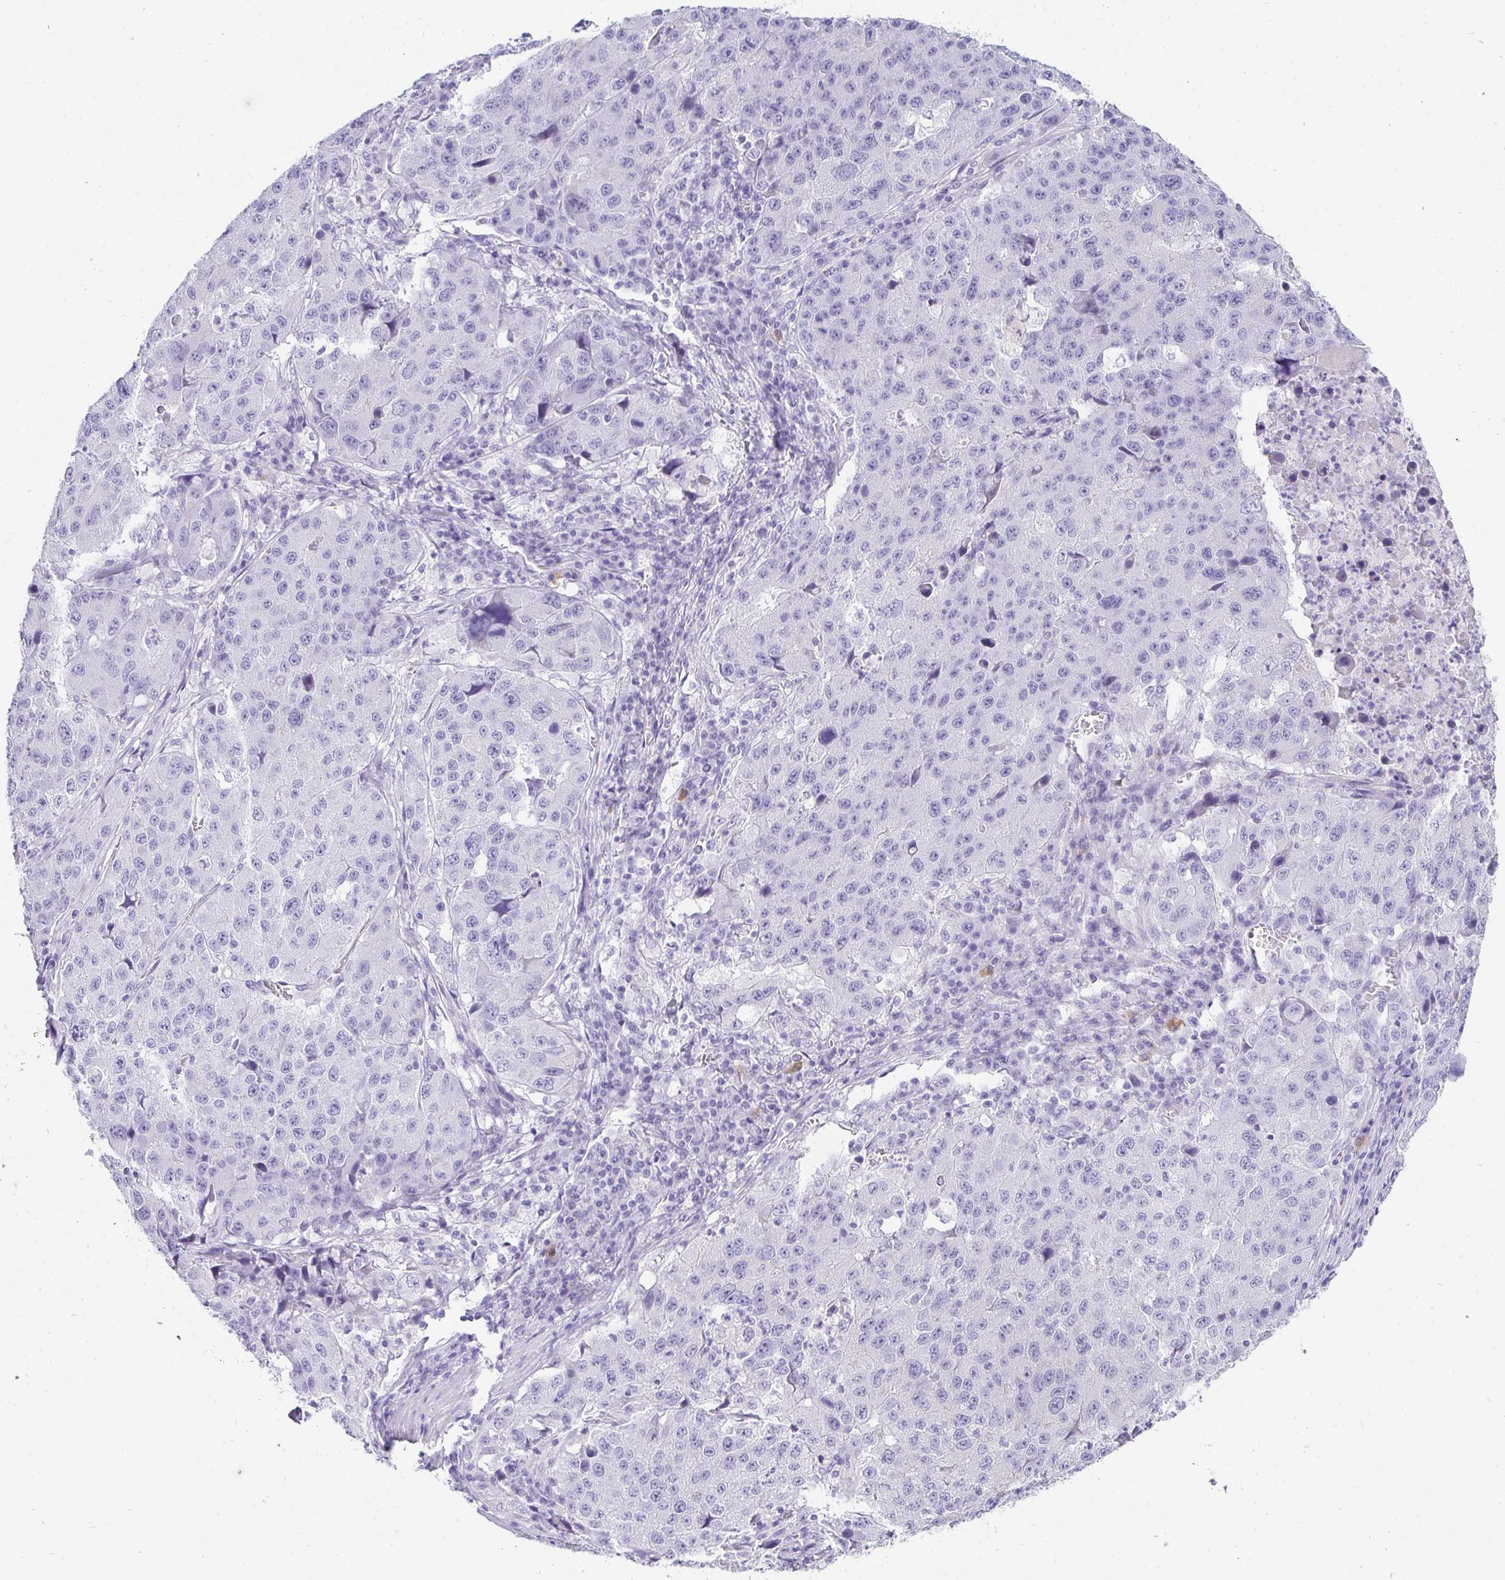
{"staining": {"intensity": "negative", "quantity": "none", "location": "none"}, "tissue": "stomach cancer", "cell_type": "Tumor cells", "image_type": "cancer", "snomed": [{"axis": "morphology", "description": "Adenocarcinoma, NOS"}, {"axis": "topography", "description": "Stomach"}], "caption": "Human adenocarcinoma (stomach) stained for a protein using IHC reveals no positivity in tumor cells.", "gene": "CHAT", "patient": {"sex": "male", "age": 71}}